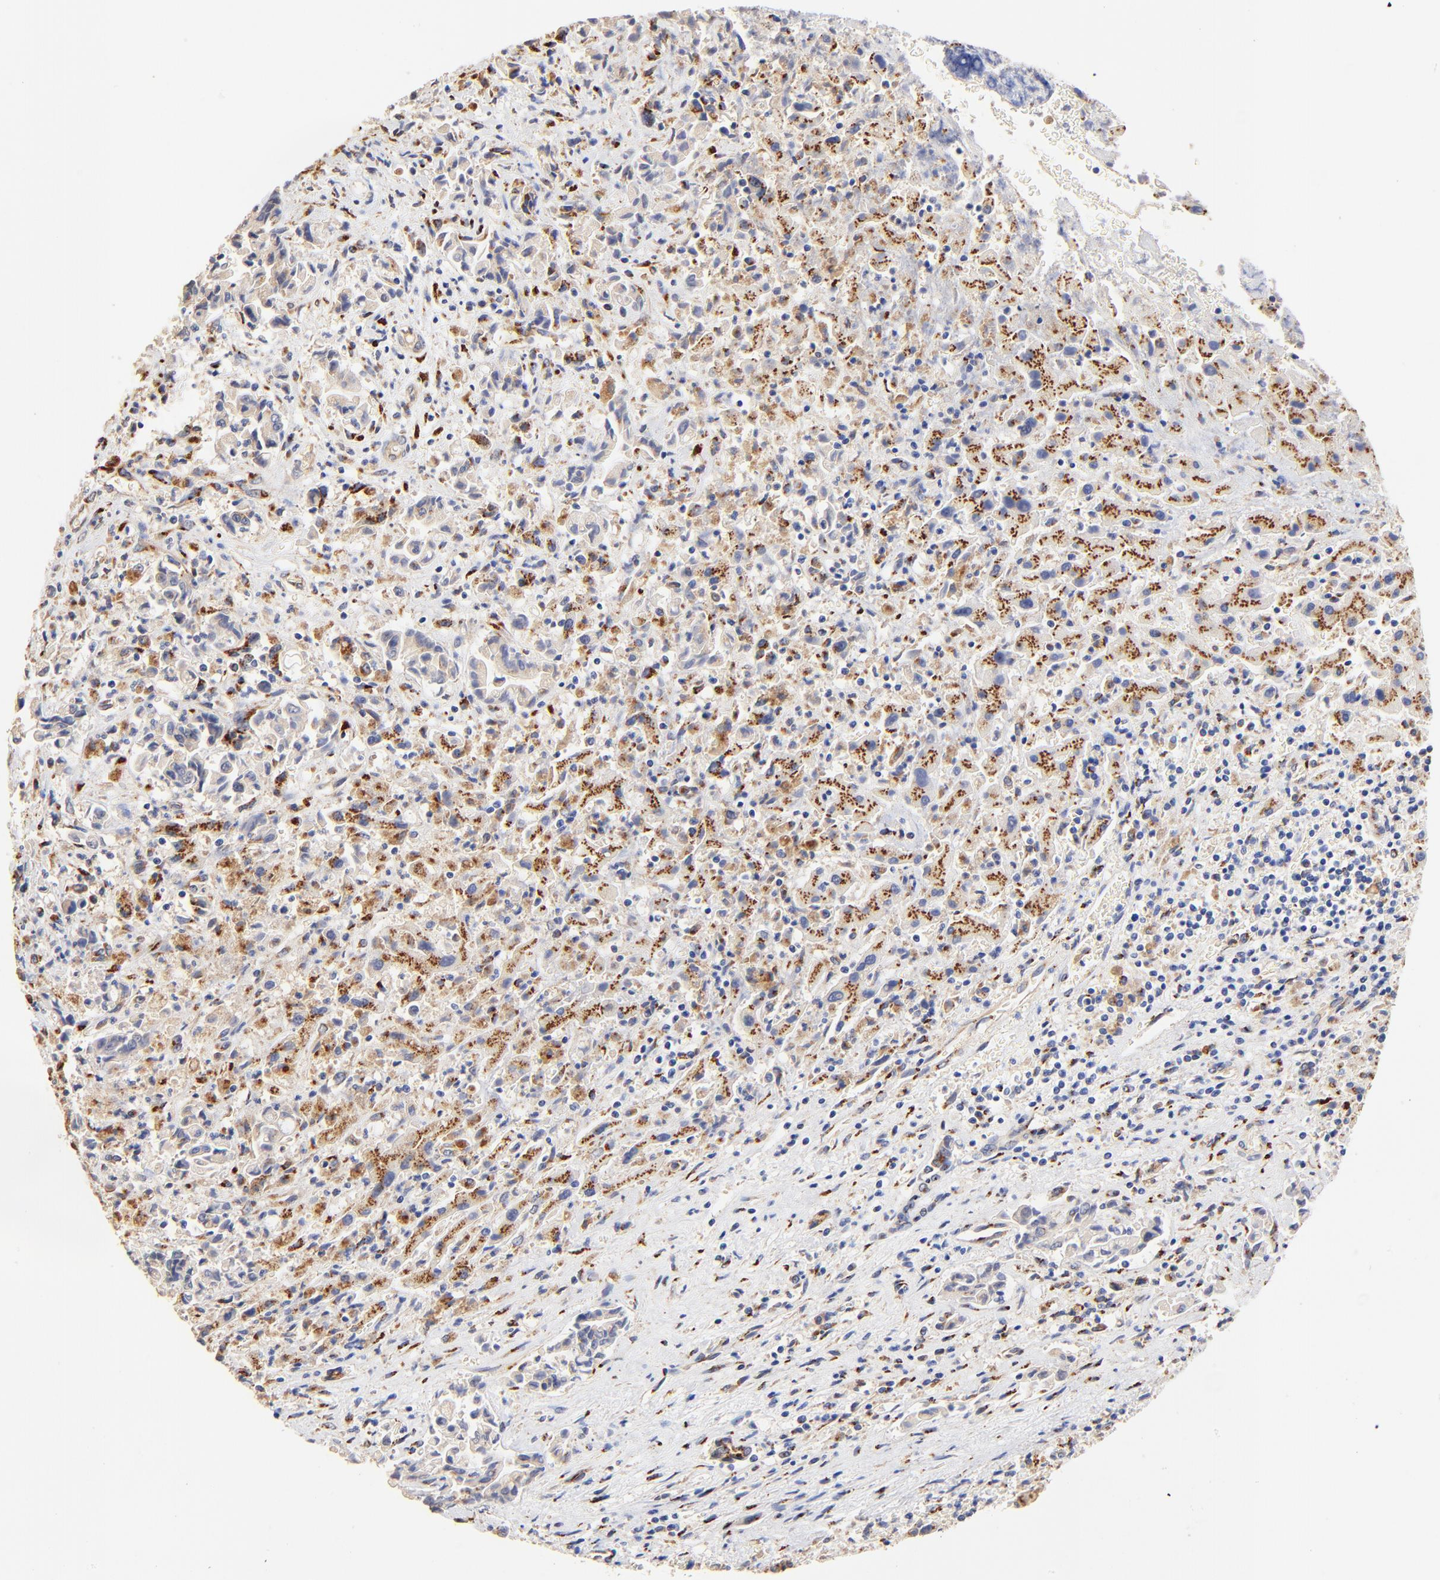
{"staining": {"intensity": "moderate", "quantity": "25%-75%", "location": "cytoplasmic/membranous"}, "tissue": "liver cancer", "cell_type": "Tumor cells", "image_type": "cancer", "snomed": [{"axis": "morphology", "description": "Cholangiocarcinoma"}, {"axis": "topography", "description": "Liver"}], "caption": "Immunohistochemical staining of liver cancer exhibits medium levels of moderate cytoplasmic/membranous expression in approximately 25%-75% of tumor cells. (DAB (3,3'-diaminobenzidine) IHC, brown staining for protein, blue staining for nuclei).", "gene": "FMNL3", "patient": {"sex": "male", "age": 57}}